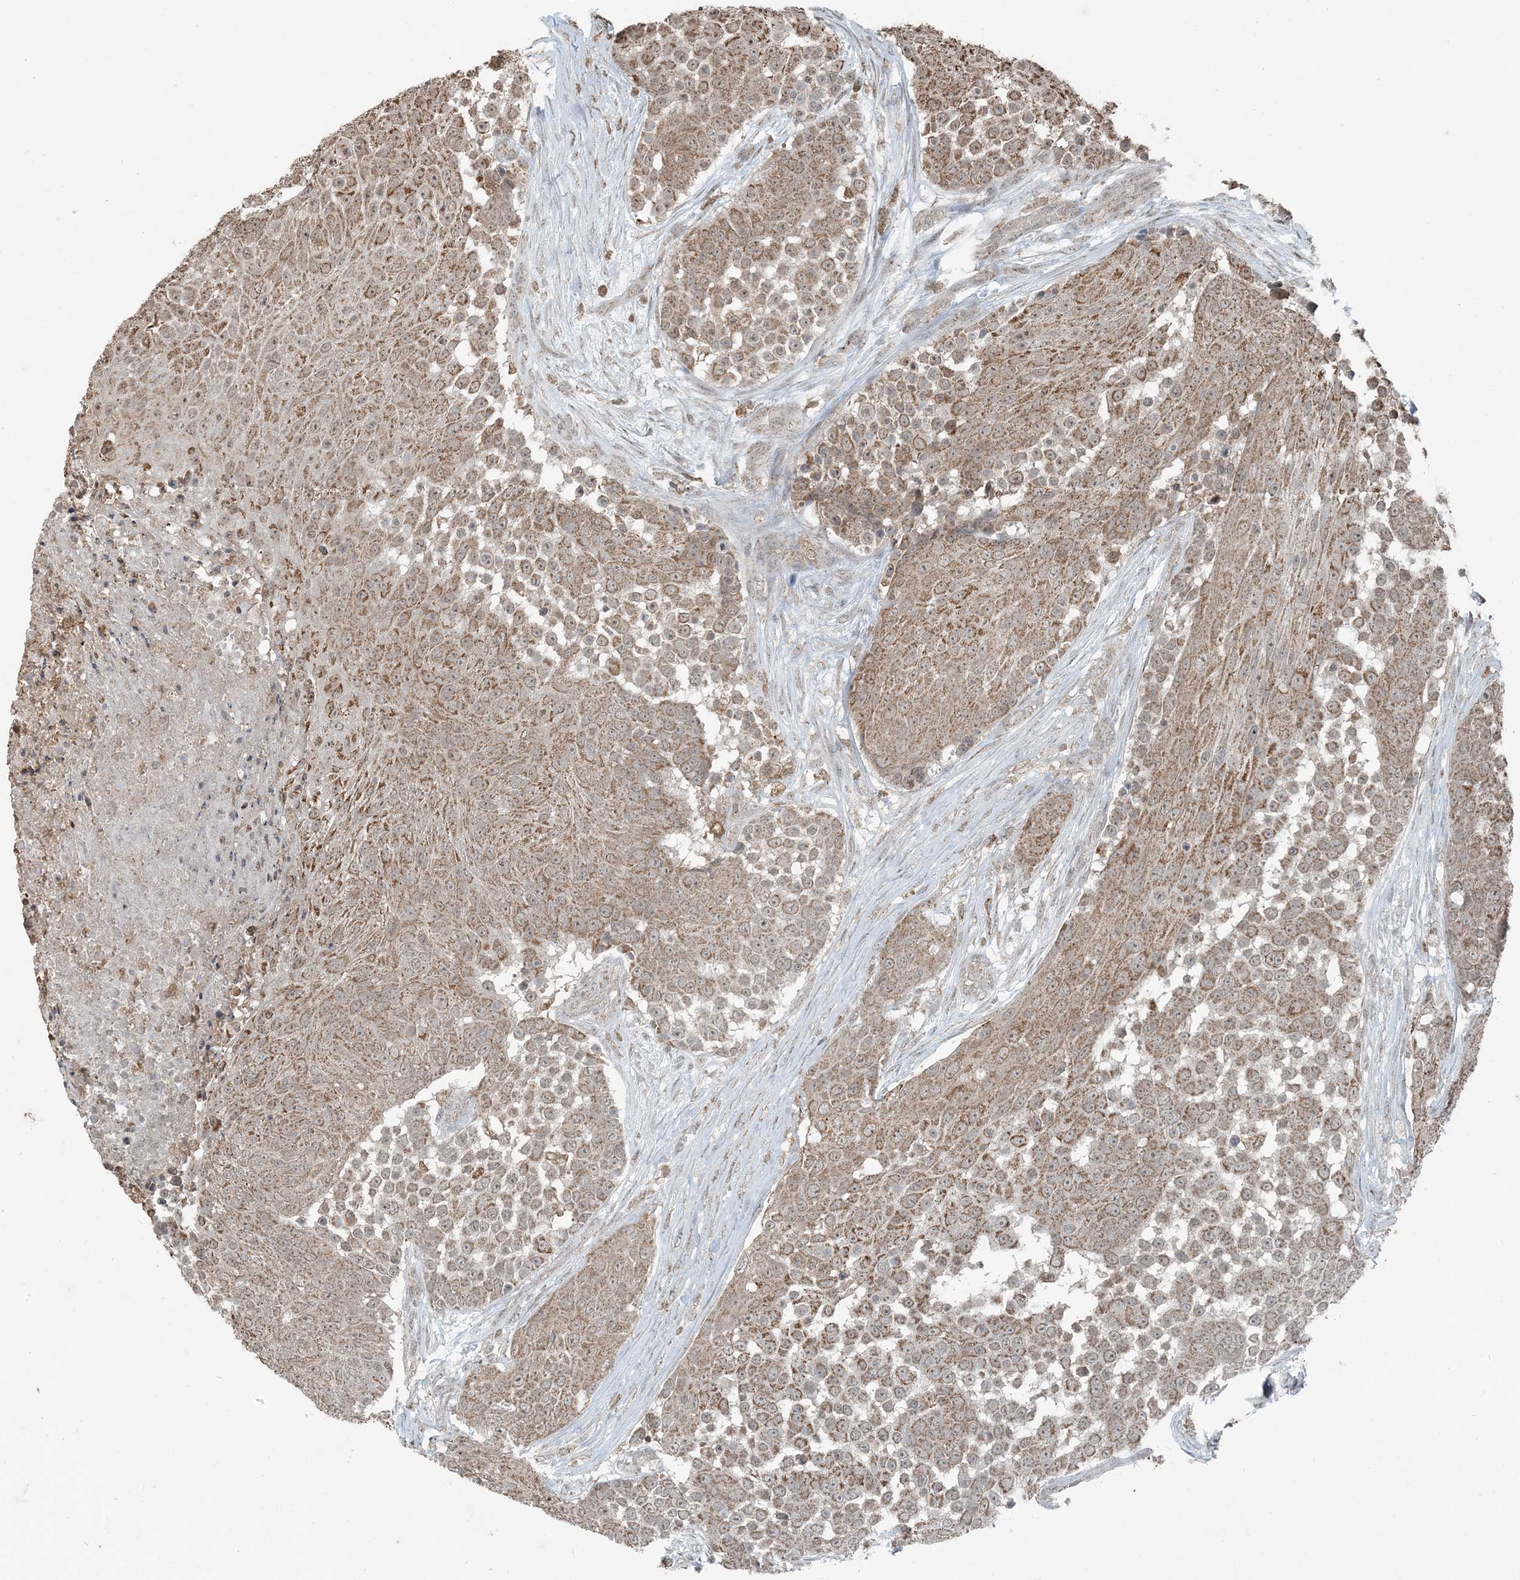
{"staining": {"intensity": "moderate", "quantity": ">75%", "location": "cytoplasmic/membranous"}, "tissue": "urothelial cancer", "cell_type": "Tumor cells", "image_type": "cancer", "snomed": [{"axis": "morphology", "description": "Urothelial carcinoma, High grade"}, {"axis": "topography", "description": "Urinary bladder"}], "caption": "About >75% of tumor cells in urothelial cancer exhibit moderate cytoplasmic/membranous protein expression as visualized by brown immunohistochemical staining.", "gene": "GNL1", "patient": {"sex": "female", "age": 63}}